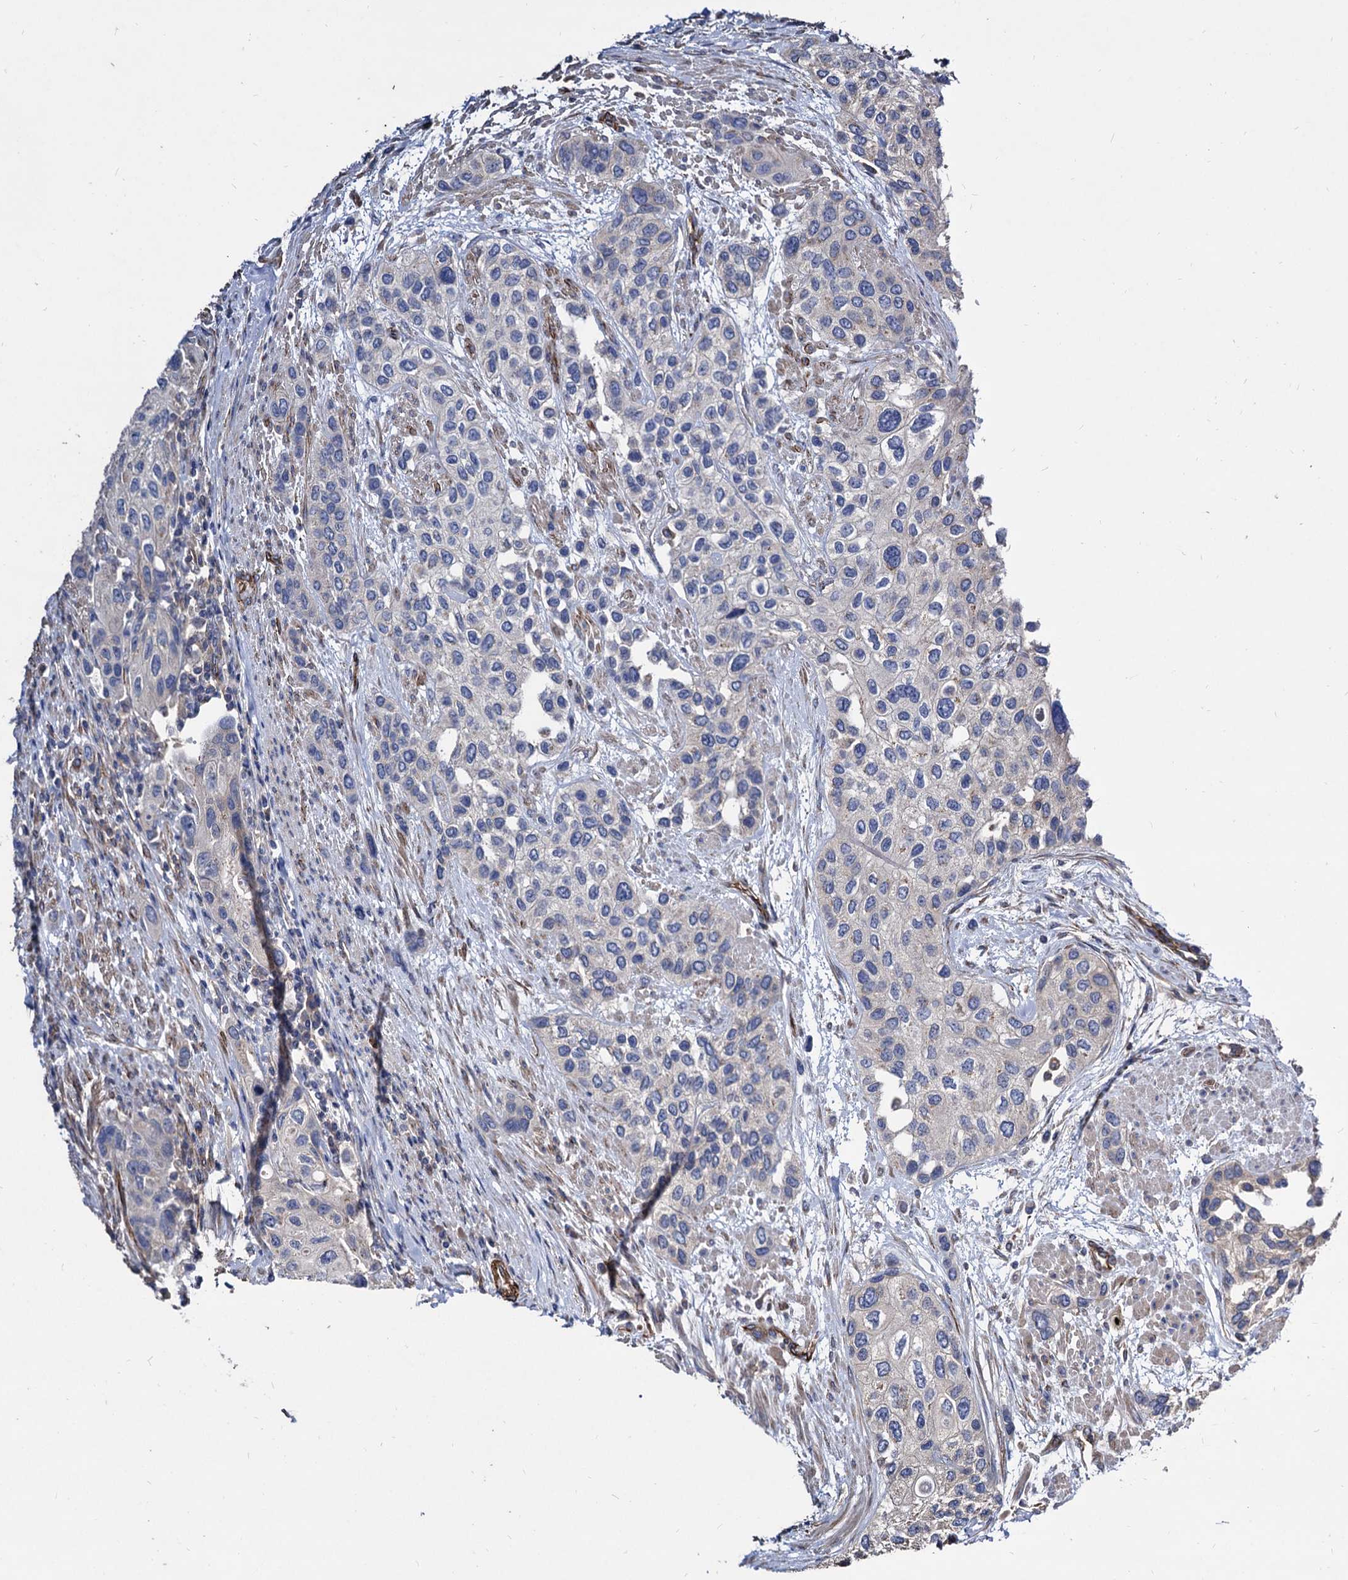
{"staining": {"intensity": "negative", "quantity": "none", "location": "none"}, "tissue": "urothelial cancer", "cell_type": "Tumor cells", "image_type": "cancer", "snomed": [{"axis": "morphology", "description": "Normal tissue, NOS"}, {"axis": "morphology", "description": "Urothelial carcinoma, High grade"}, {"axis": "topography", "description": "Vascular tissue"}, {"axis": "topography", "description": "Urinary bladder"}], "caption": "This is an IHC image of human urothelial carcinoma (high-grade). There is no staining in tumor cells.", "gene": "WDR11", "patient": {"sex": "female", "age": 56}}